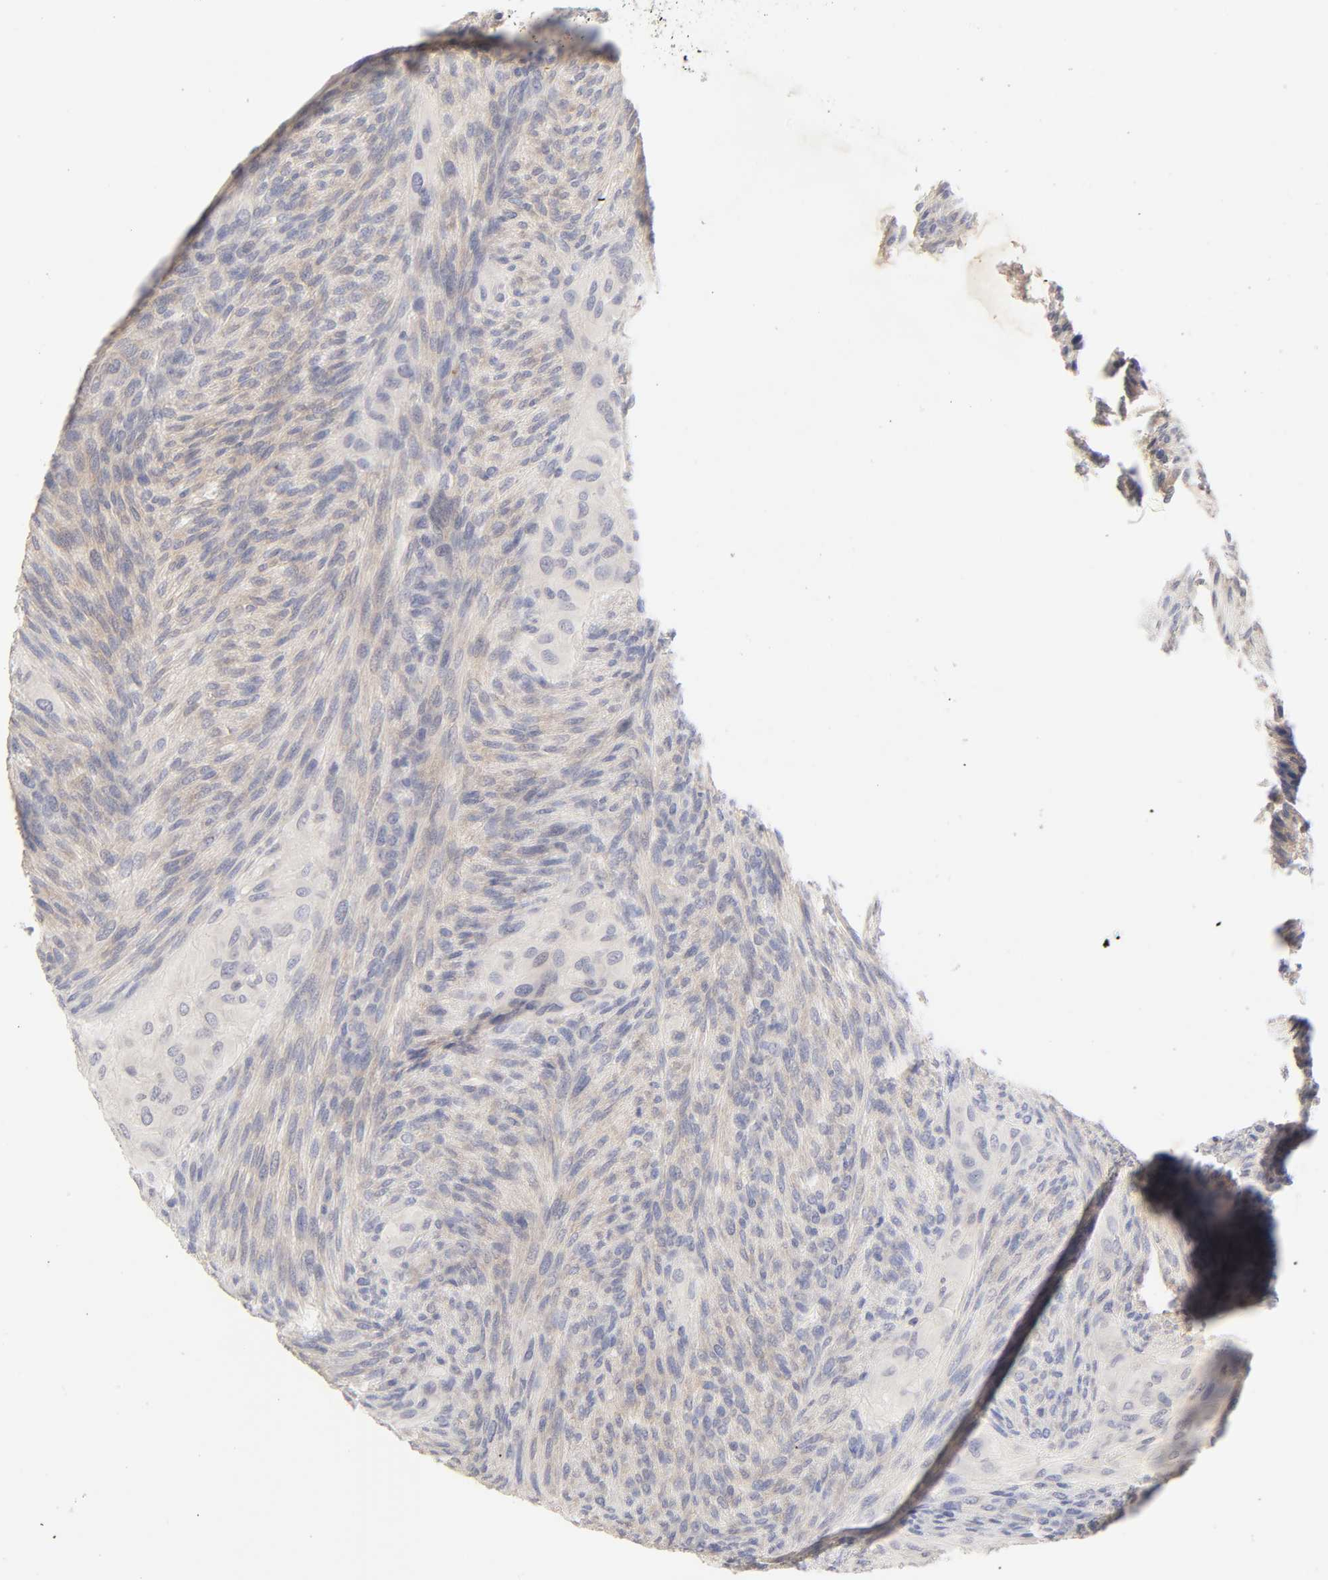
{"staining": {"intensity": "moderate", "quantity": "25%-75%", "location": "cytoplasmic/membranous"}, "tissue": "glioma", "cell_type": "Tumor cells", "image_type": "cancer", "snomed": [{"axis": "morphology", "description": "Glioma, malignant, High grade"}, {"axis": "topography", "description": "Cerebral cortex"}], "caption": "Immunohistochemistry (DAB (3,3'-diaminobenzidine)) staining of high-grade glioma (malignant) demonstrates moderate cytoplasmic/membranous protein staining in approximately 25%-75% of tumor cells.", "gene": "CYP4B1", "patient": {"sex": "female", "age": 55}}